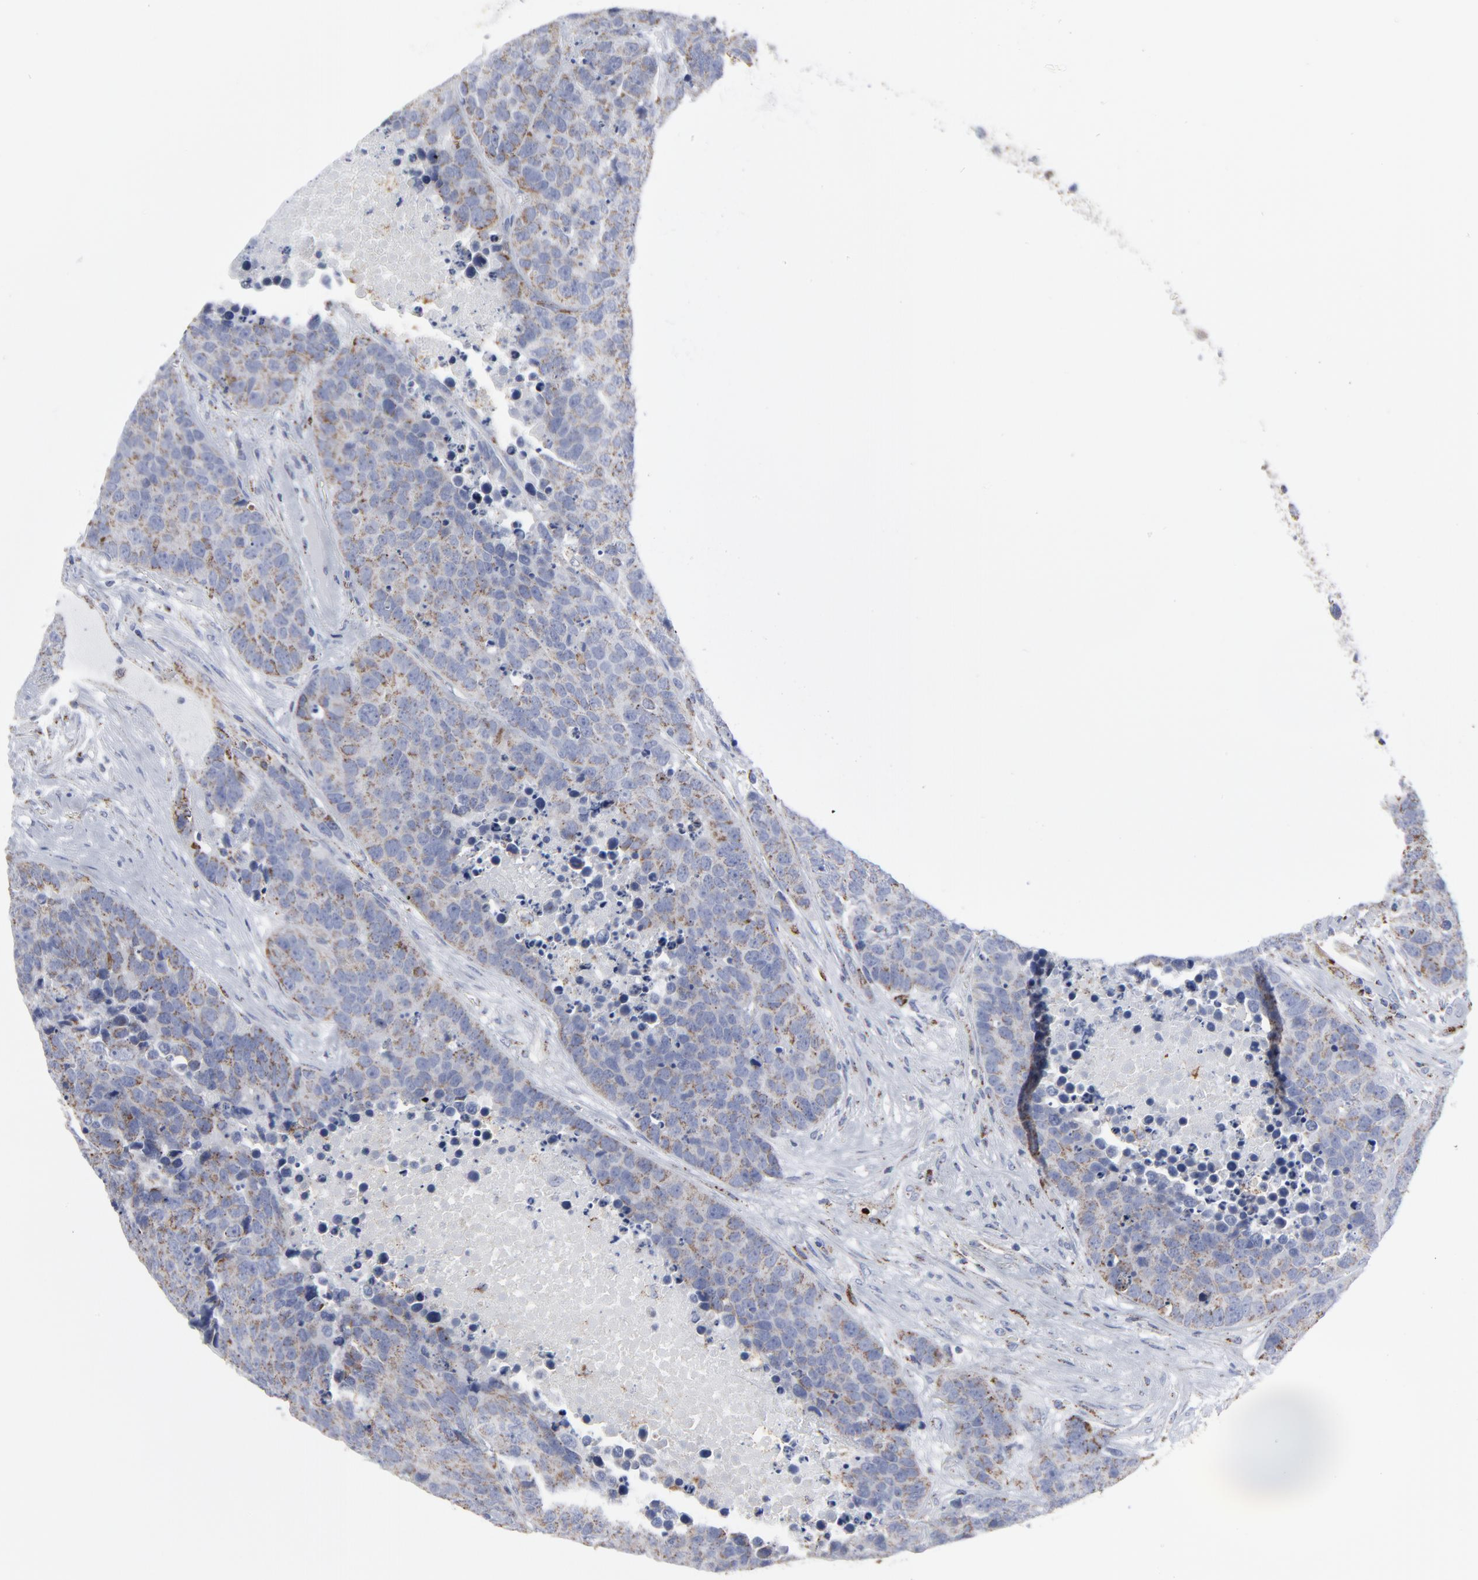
{"staining": {"intensity": "weak", "quantity": "25%-75%", "location": "cytoplasmic/membranous"}, "tissue": "carcinoid", "cell_type": "Tumor cells", "image_type": "cancer", "snomed": [{"axis": "morphology", "description": "Carcinoid, malignant, NOS"}, {"axis": "topography", "description": "Lung"}], "caption": "Human malignant carcinoid stained with a protein marker reveals weak staining in tumor cells.", "gene": "TXNRD2", "patient": {"sex": "male", "age": 60}}